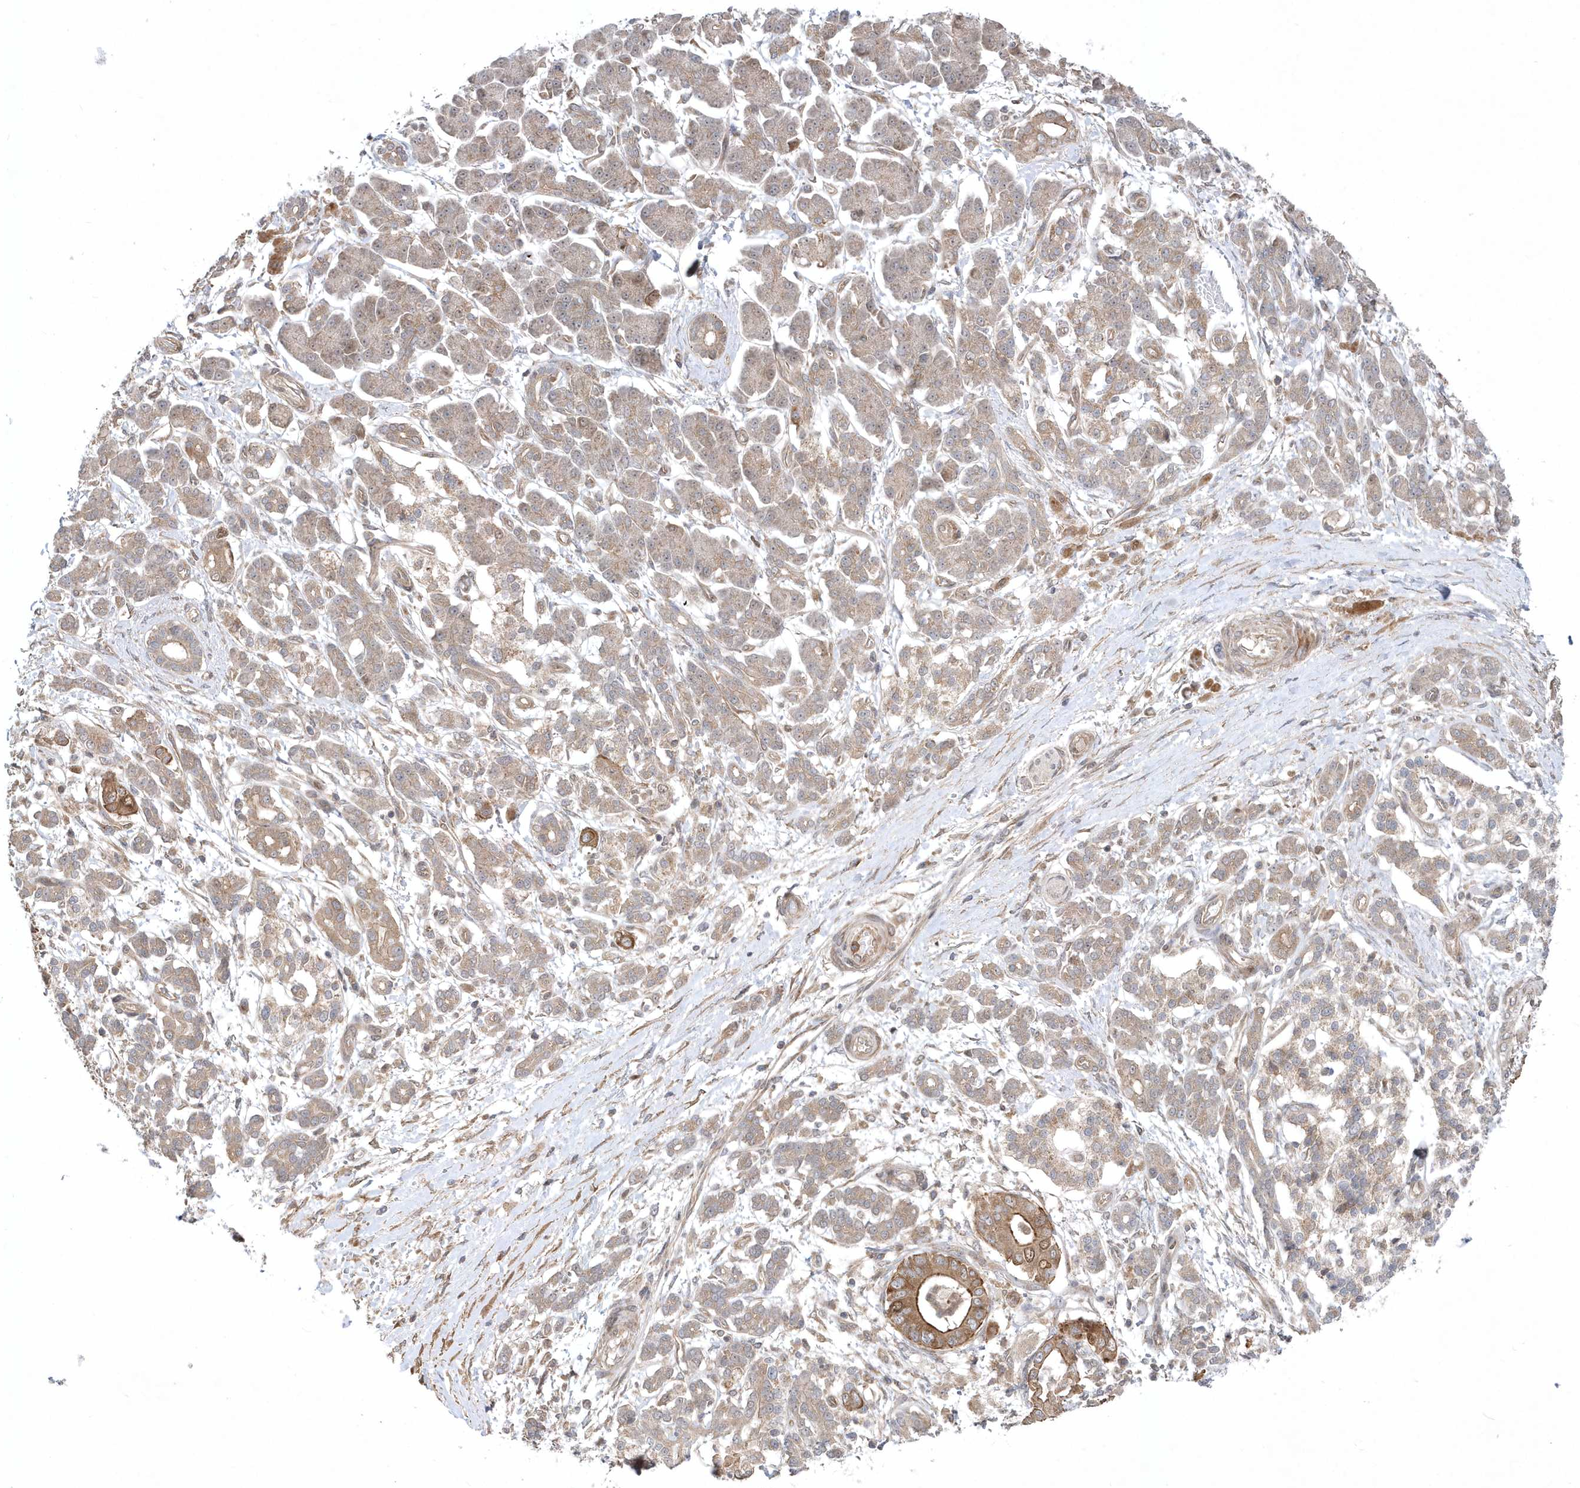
{"staining": {"intensity": "moderate", "quantity": ">75%", "location": "cytoplasmic/membranous,nuclear"}, "tissue": "pancreatic cancer", "cell_type": "Tumor cells", "image_type": "cancer", "snomed": [{"axis": "morphology", "description": "Adenocarcinoma, NOS"}, {"axis": "topography", "description": "Pancreas"}], "caption": "Protein staining exhibits moderate cytoplasmic/membranous and nuclear expression in about >75% of tumor cells in adenocarcinoma (pancreatic).", "gene": "MXI1", "patient": {"sex": "male", "age": 68}}